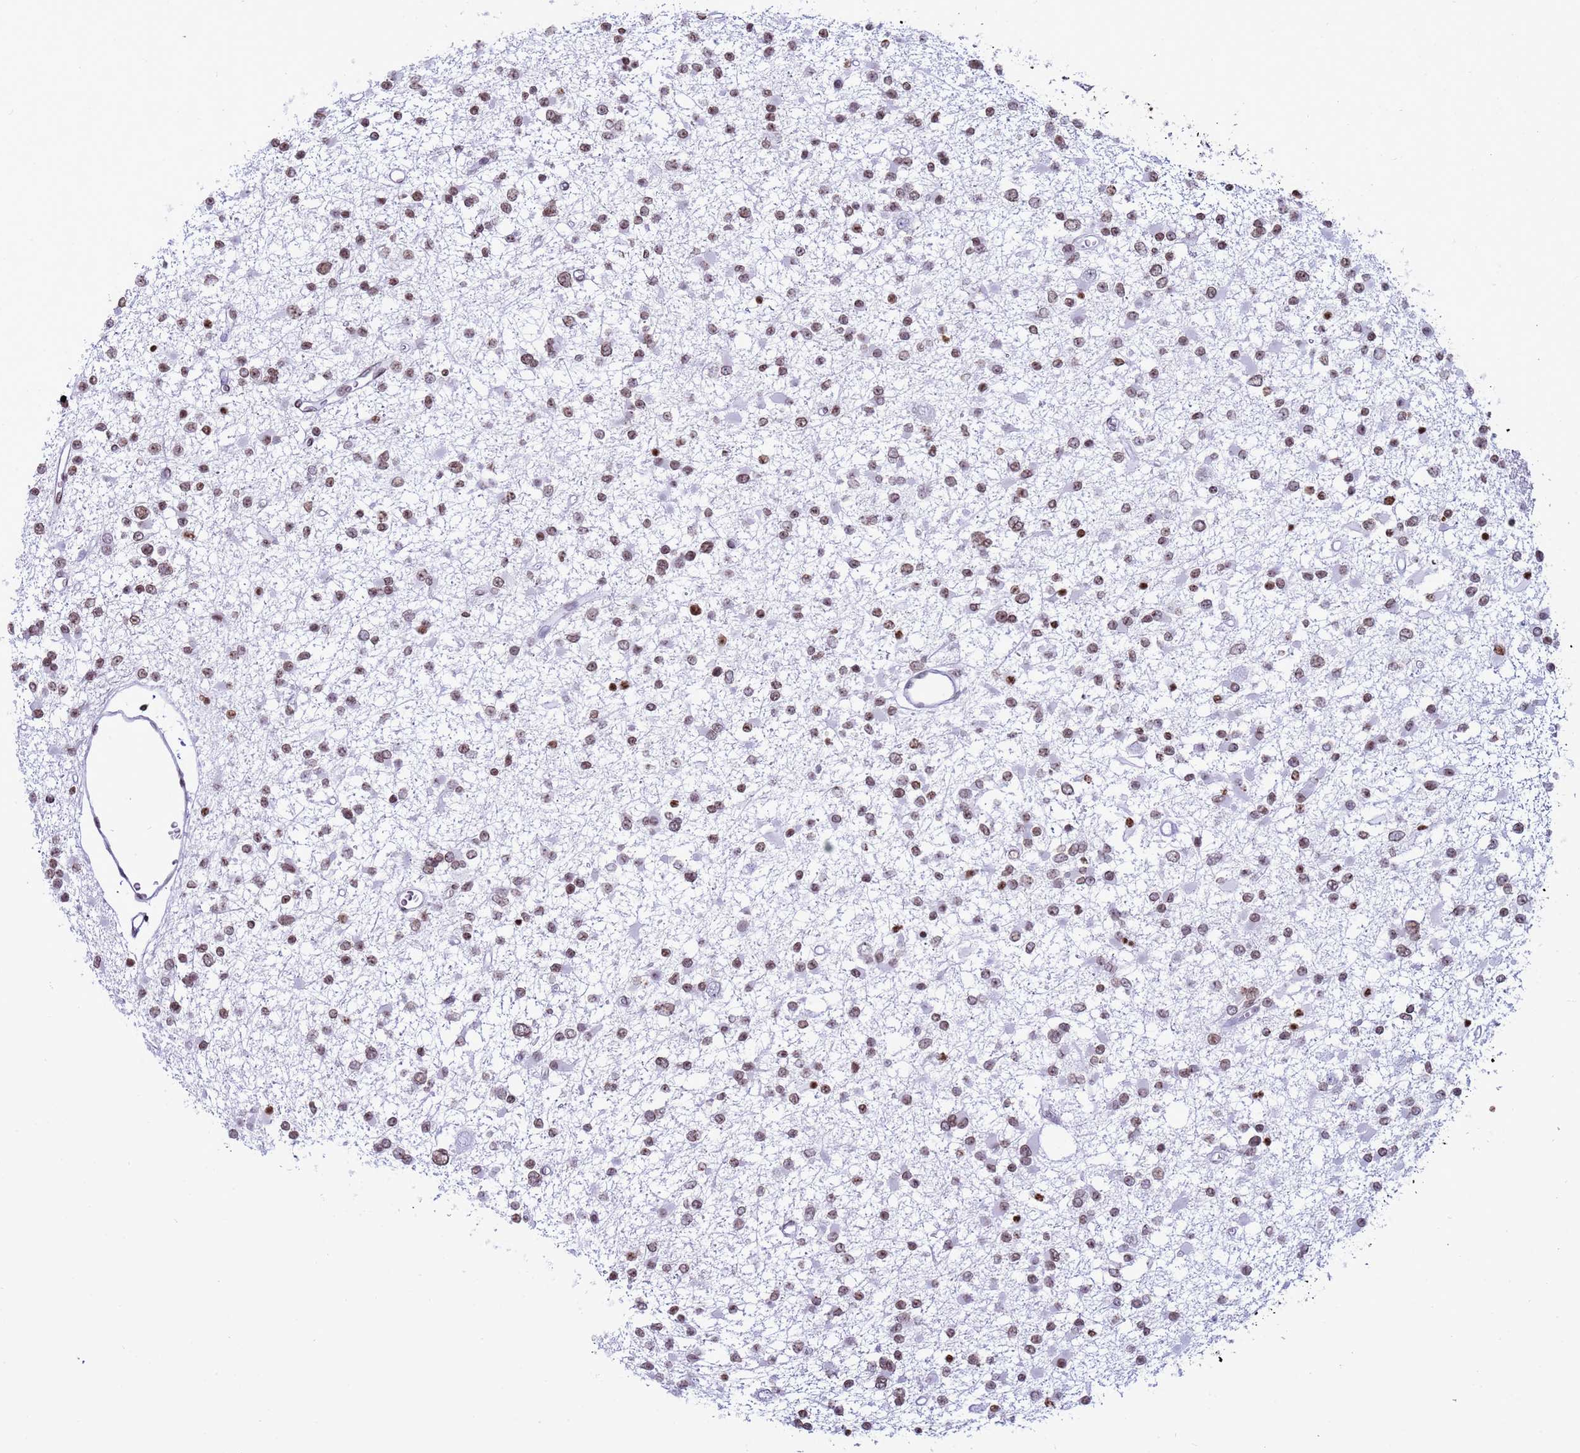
{"staining": {"intensity": "moderate", "quantity": ">75%", "location": "nuclear"}, "tissue": "glioma", "cell_type": "Tumor cells", "image_type": "cancer", "snomed": [{"axis": "morphology", "description": "Glioma, malignant, Low grade"}, {"axis": "topography", "description": "Brain"}], "caption": "The micrograph demonstrates a brown stain indicating the presence of a protein in the nuclear of tumor cells in low-grade glioma (malignant).", "gene": "H4C8", "patient": {"sex": "female", "age": 22}}